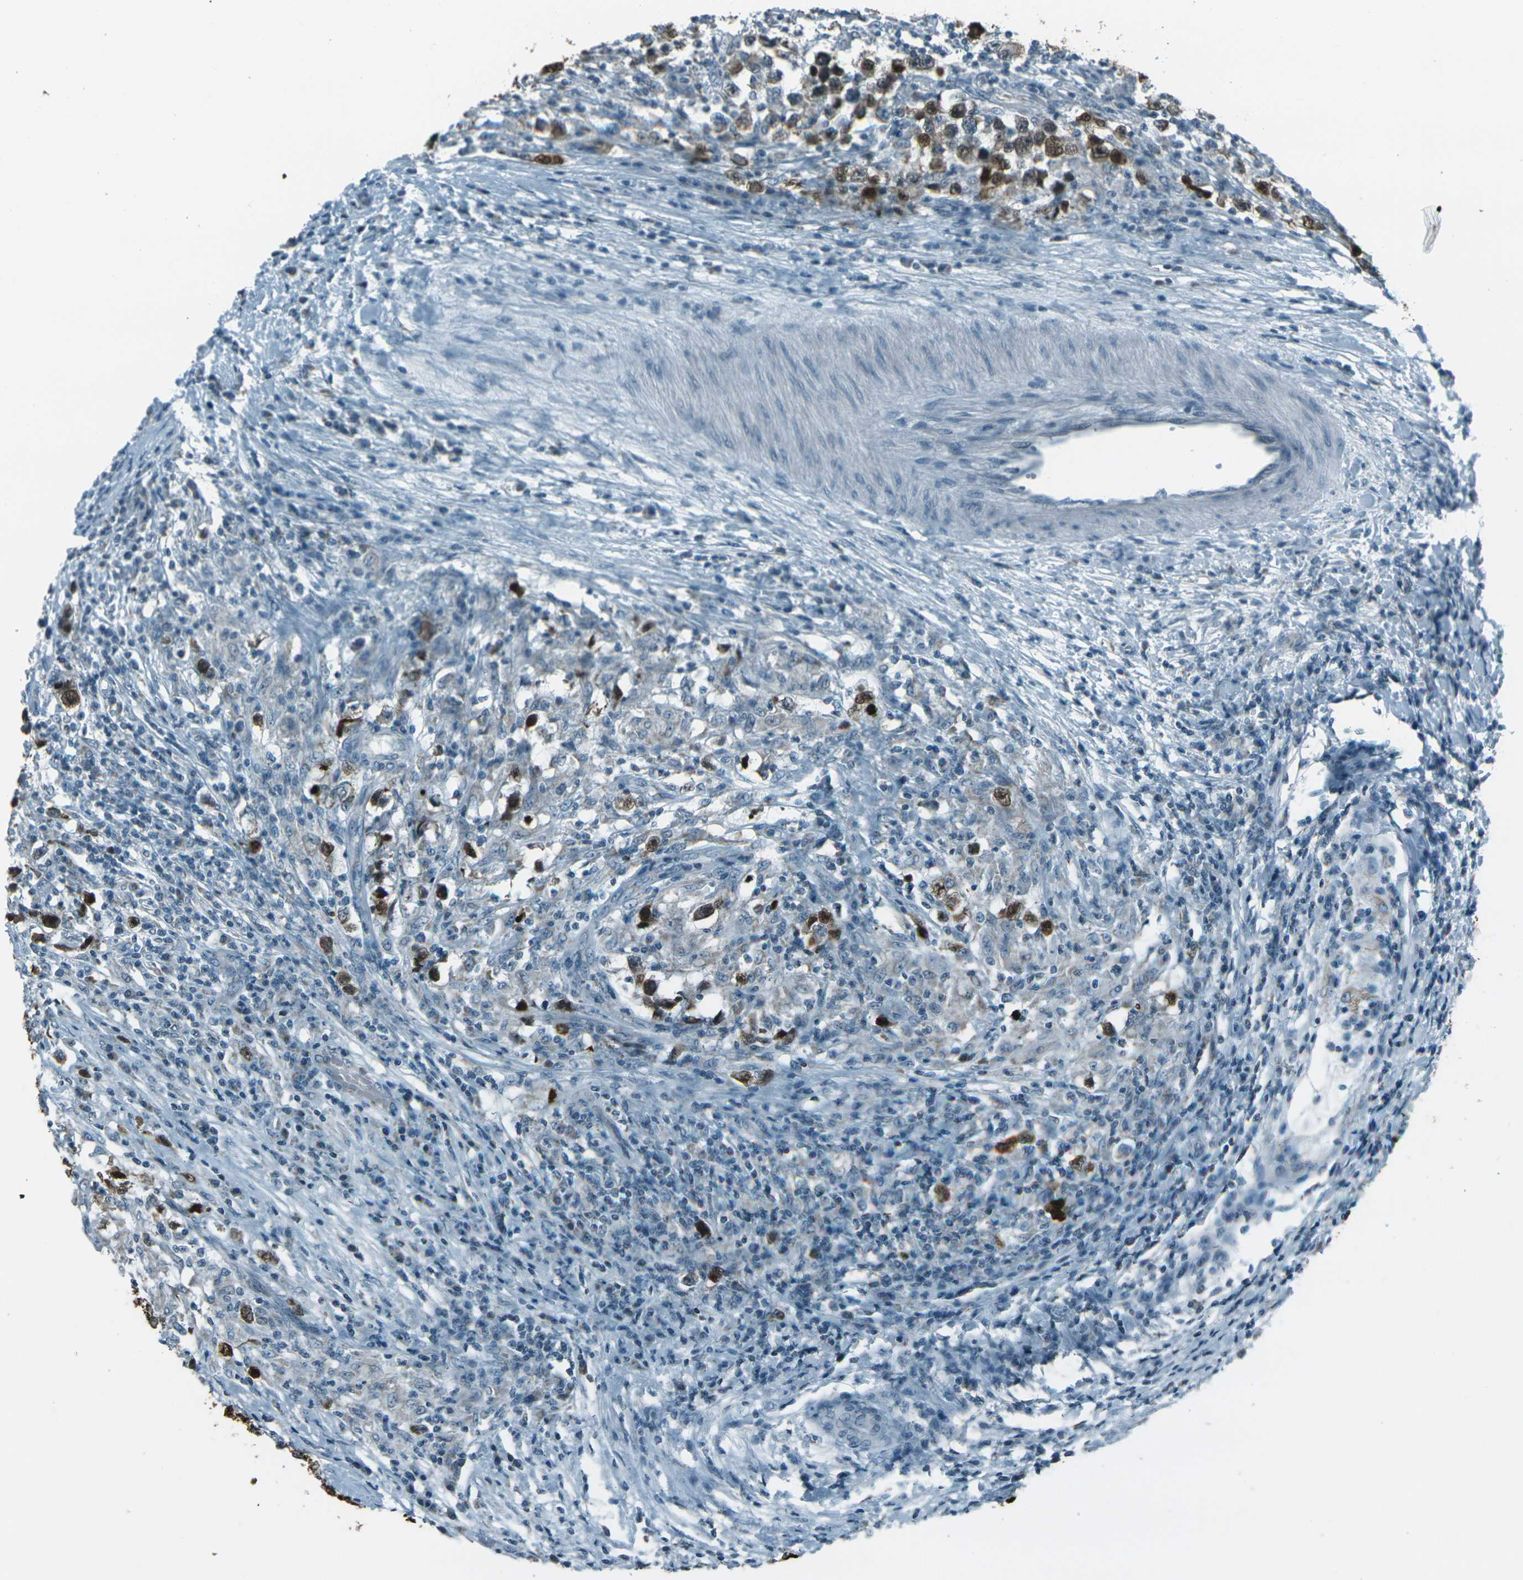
{"staining": {"intensity": "strong", "quantity": "25%-75%", "location": "nuclear"}, "tissue": "testis cancer", "cell_type": "Tumor cells", "image_type": "cancer", "snomed": [{"axis": "morphology", "description": "Carcinoma, Embryonal, NOS"}, {"axis": "topography", "description": "Testis"}], "caption": "This histopathology image displays testis cancer (embryonal carcinoma) stained with IHC to label a protein in brown. The nuclear of tumor cells show strong positivity for the protein. Nuclei are counter-stained blue.", "gene": "H2BC1", "patient": {"sex": "male", "age": 21}}